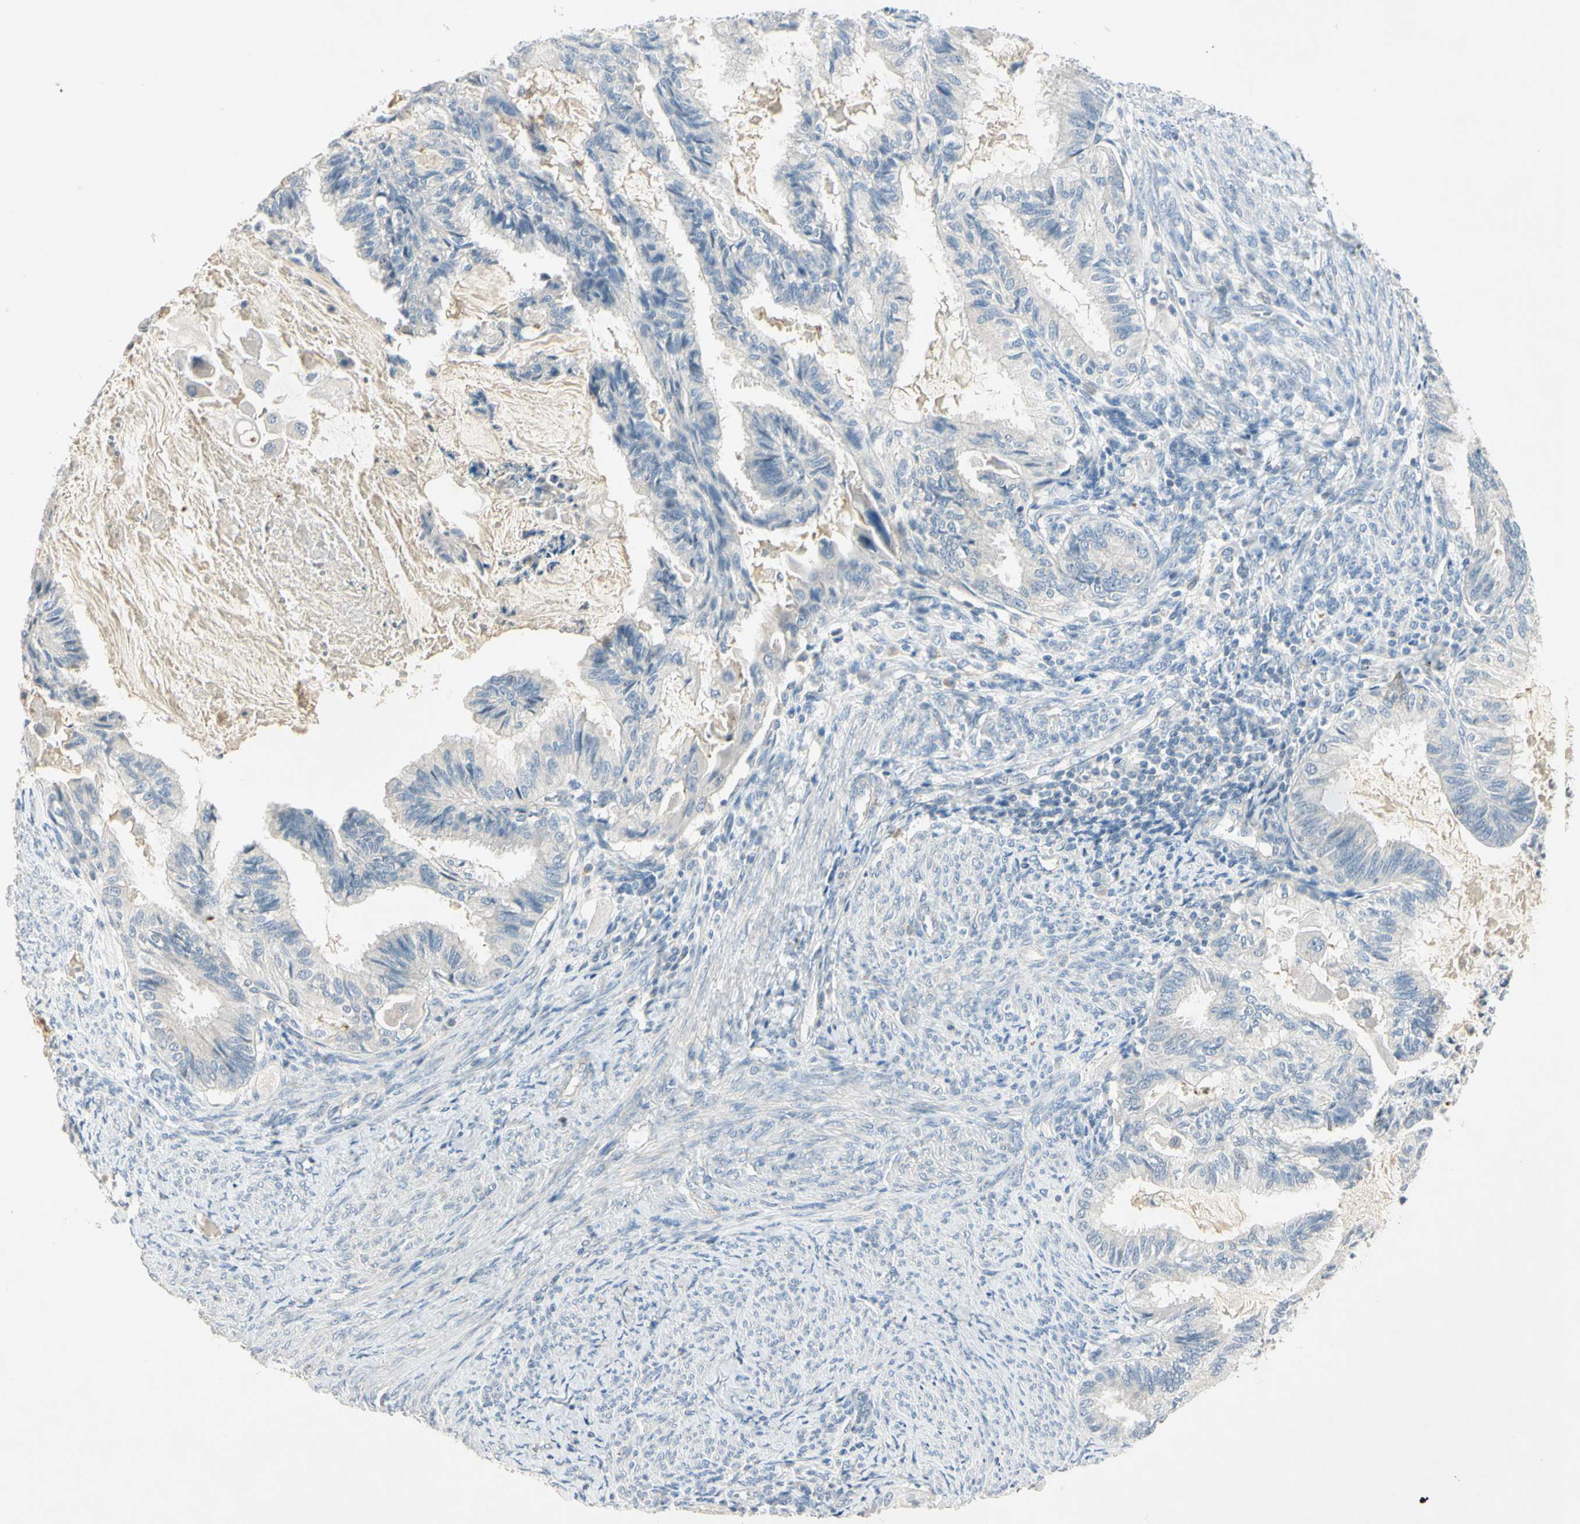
{"staining": {"intensity": "negative", "quantity": "none", "location": "none"}, "tissue": "cervical cancer", "cell_type": "Tumor cells", "image_type": "cancer", "snomed": [{"axis": "morphology", "description": "Normal tissue, NOS"}, {"axis": "morphology", "description": "Adenocarcinoma, NOS"}, {"axis": "topography", "description": "Cervix"}, {"axis": "topography", "description": "Endometrium"}], "caption": "An image of cervical cancer stained for a protein shows no brown staining in tumor cells.", "gene": "PRSS21", "patient": {"sex": "female", "age": 86}}